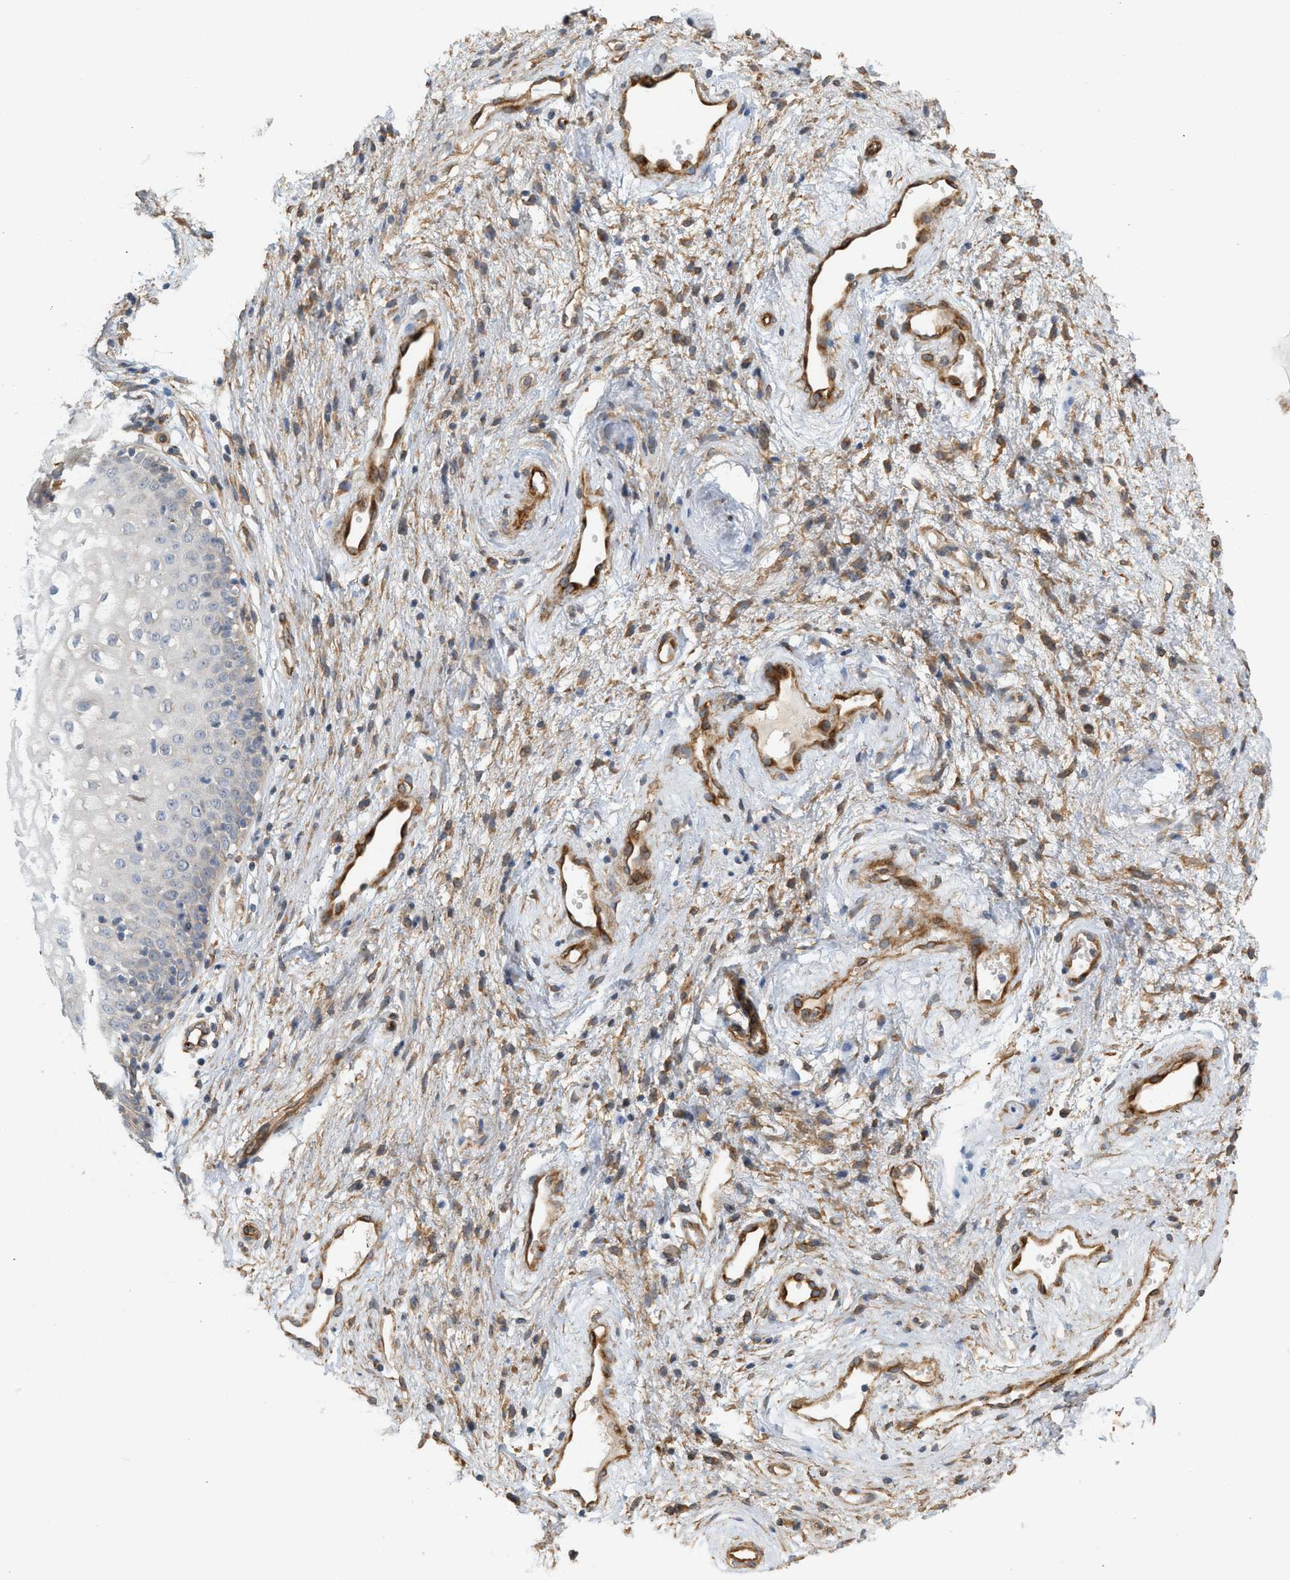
{"staining": {"intensity": "weak", "quantity": "<25%", "location": "cytoplasmic/membranous"}, "tissue": "vagina", "cell_type": "Squamous epithelial cells", "image_type": "normal", "snomed": [{"axis": "morphology", "description": "Normal tissue, NOS"}, {"axis": "topography", "description": "Vagina"}], "caption": "An IHC image of benign vagina is shown. There is no staining in squamous epithelial cells of vagina.", "gene": "SVOP", "patient": {"sex": "female", "age": 34}}